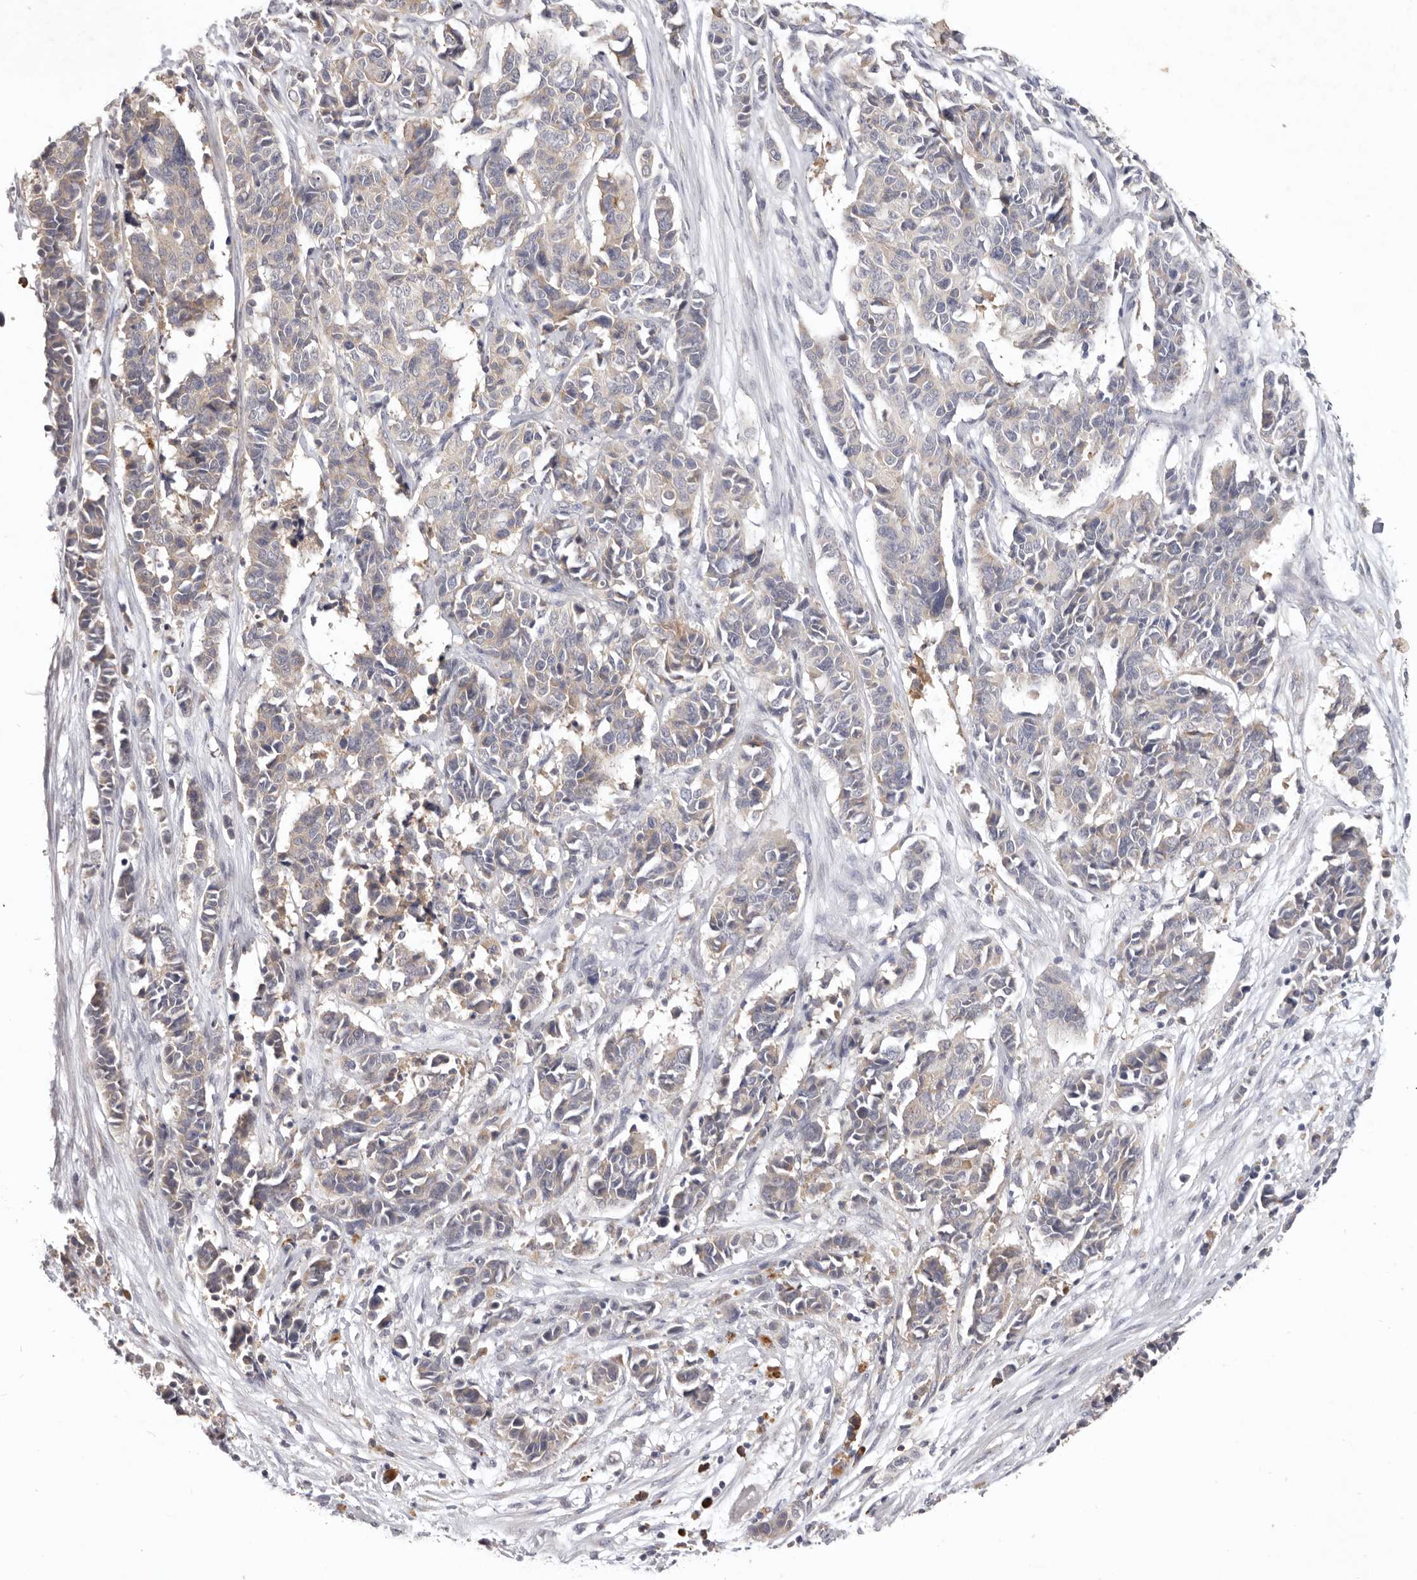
{"staining": {"intensity": "negative", "quantity": "none", "location": "none"}, "tissue": "cervical cancer", "cell_type": "Tumor cells", "image_type": "cancer", "snomed": [{"axis": "morphology", "description": "Normal tissue, NOS"}, {"axis": "morphology", "description": "Squamous cell carcinoma, NOS"}, {"axis": "topography", "description": "Cervix"}], "caption": "There is no significant positivity in tumor cells of squamous cell carcinoma (cervical).", "gene": "WDR77", "patient": {"sex": "female", "age": 35}}